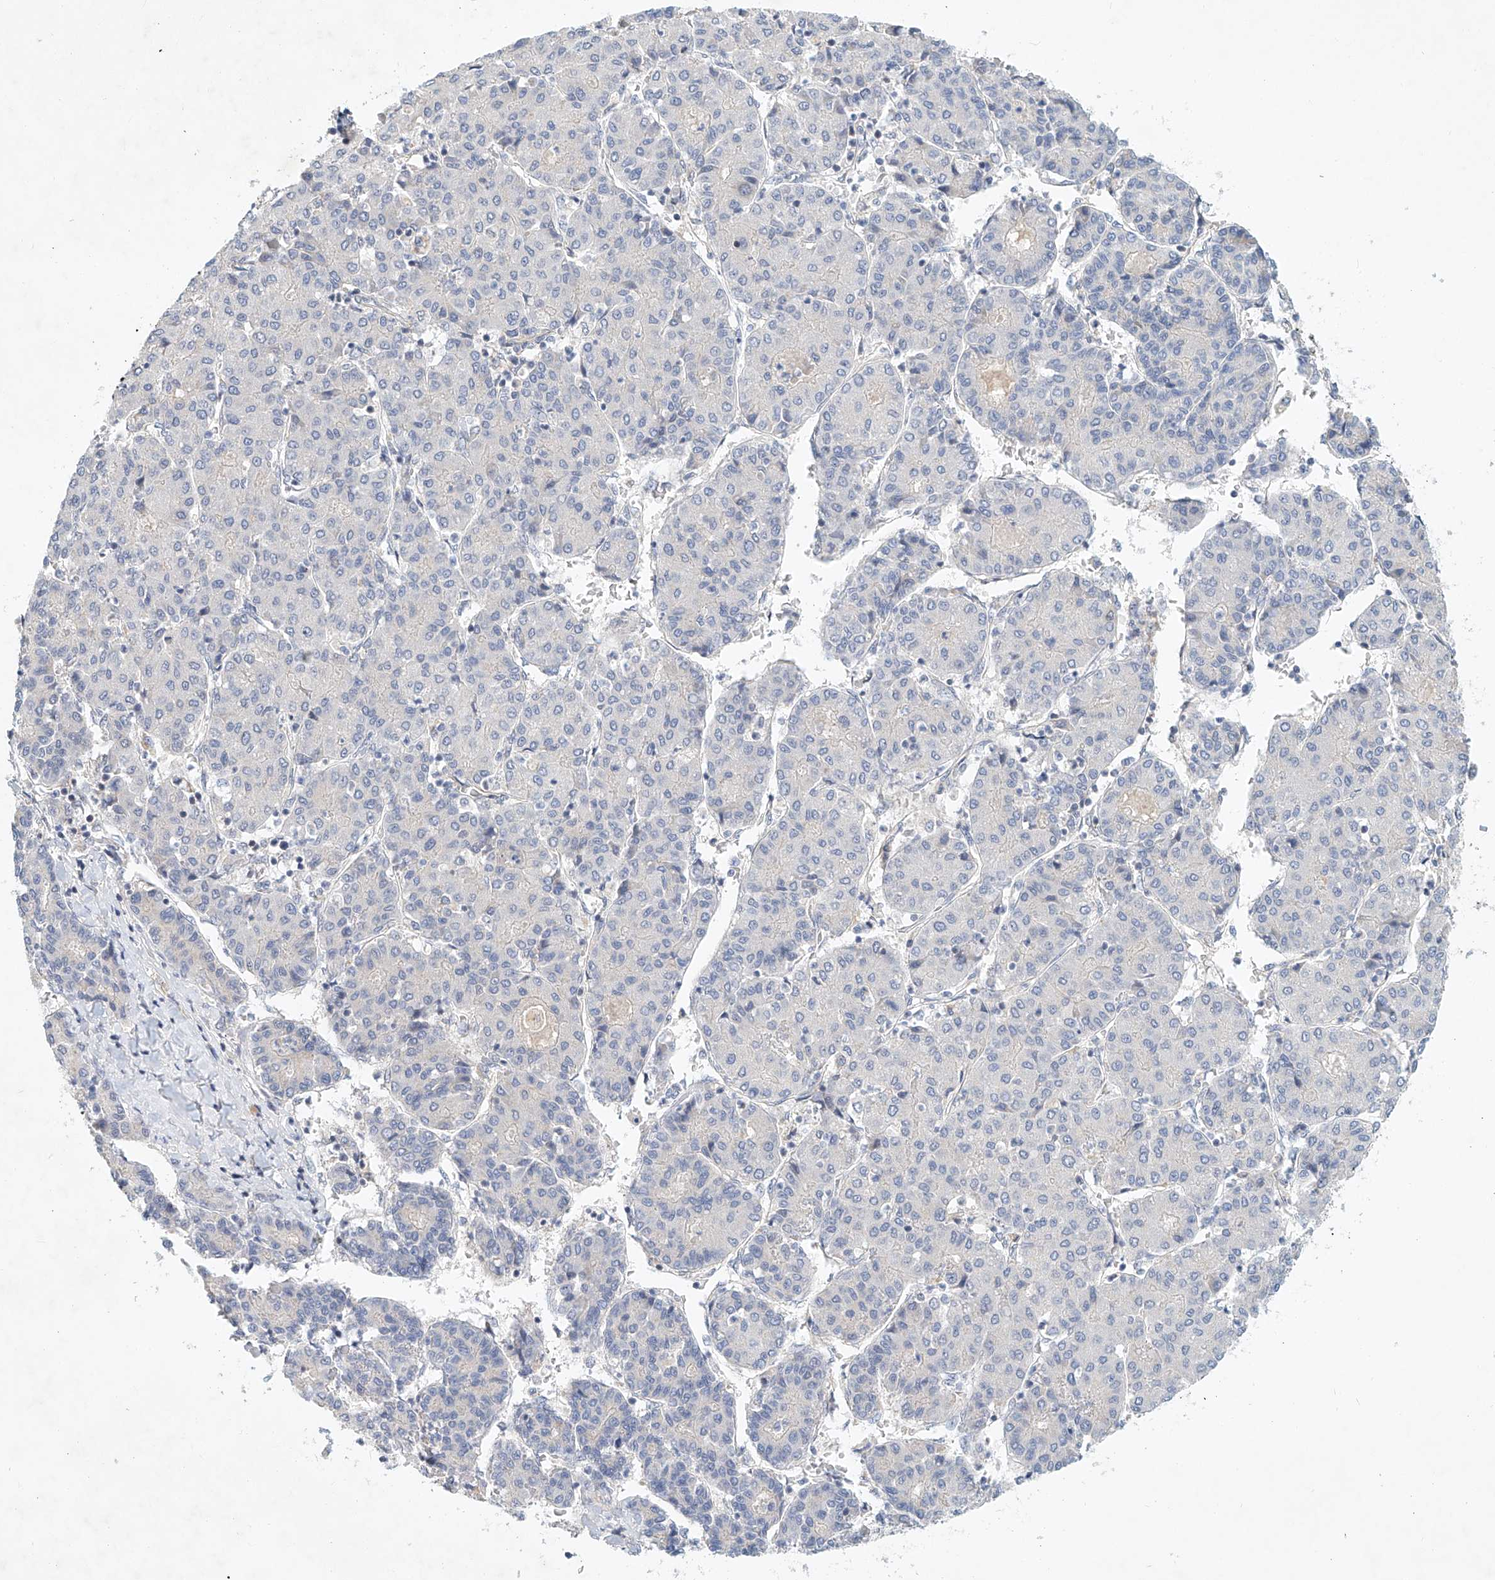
{"staining": {"intensity": "negative", "quantity": "none", "location": "none"}, "tissue": "liver cancer", "cell_type": "Tumor cells", "image_type": "cancer", "snomed": [{"axis": "morphology", "description": "Carcinoma, Hepatocellular, NOS"}, {"axis": "topography", "description": "Liver"}], "caption": "A high-resolution micrograph shows IHC staining of liver cancer (hepatocellular carcinoma), which demonstrates no significant expression in tumor cells.", "gene": "CARMIL1", "patient": {"sex": "male", "age": 65}}